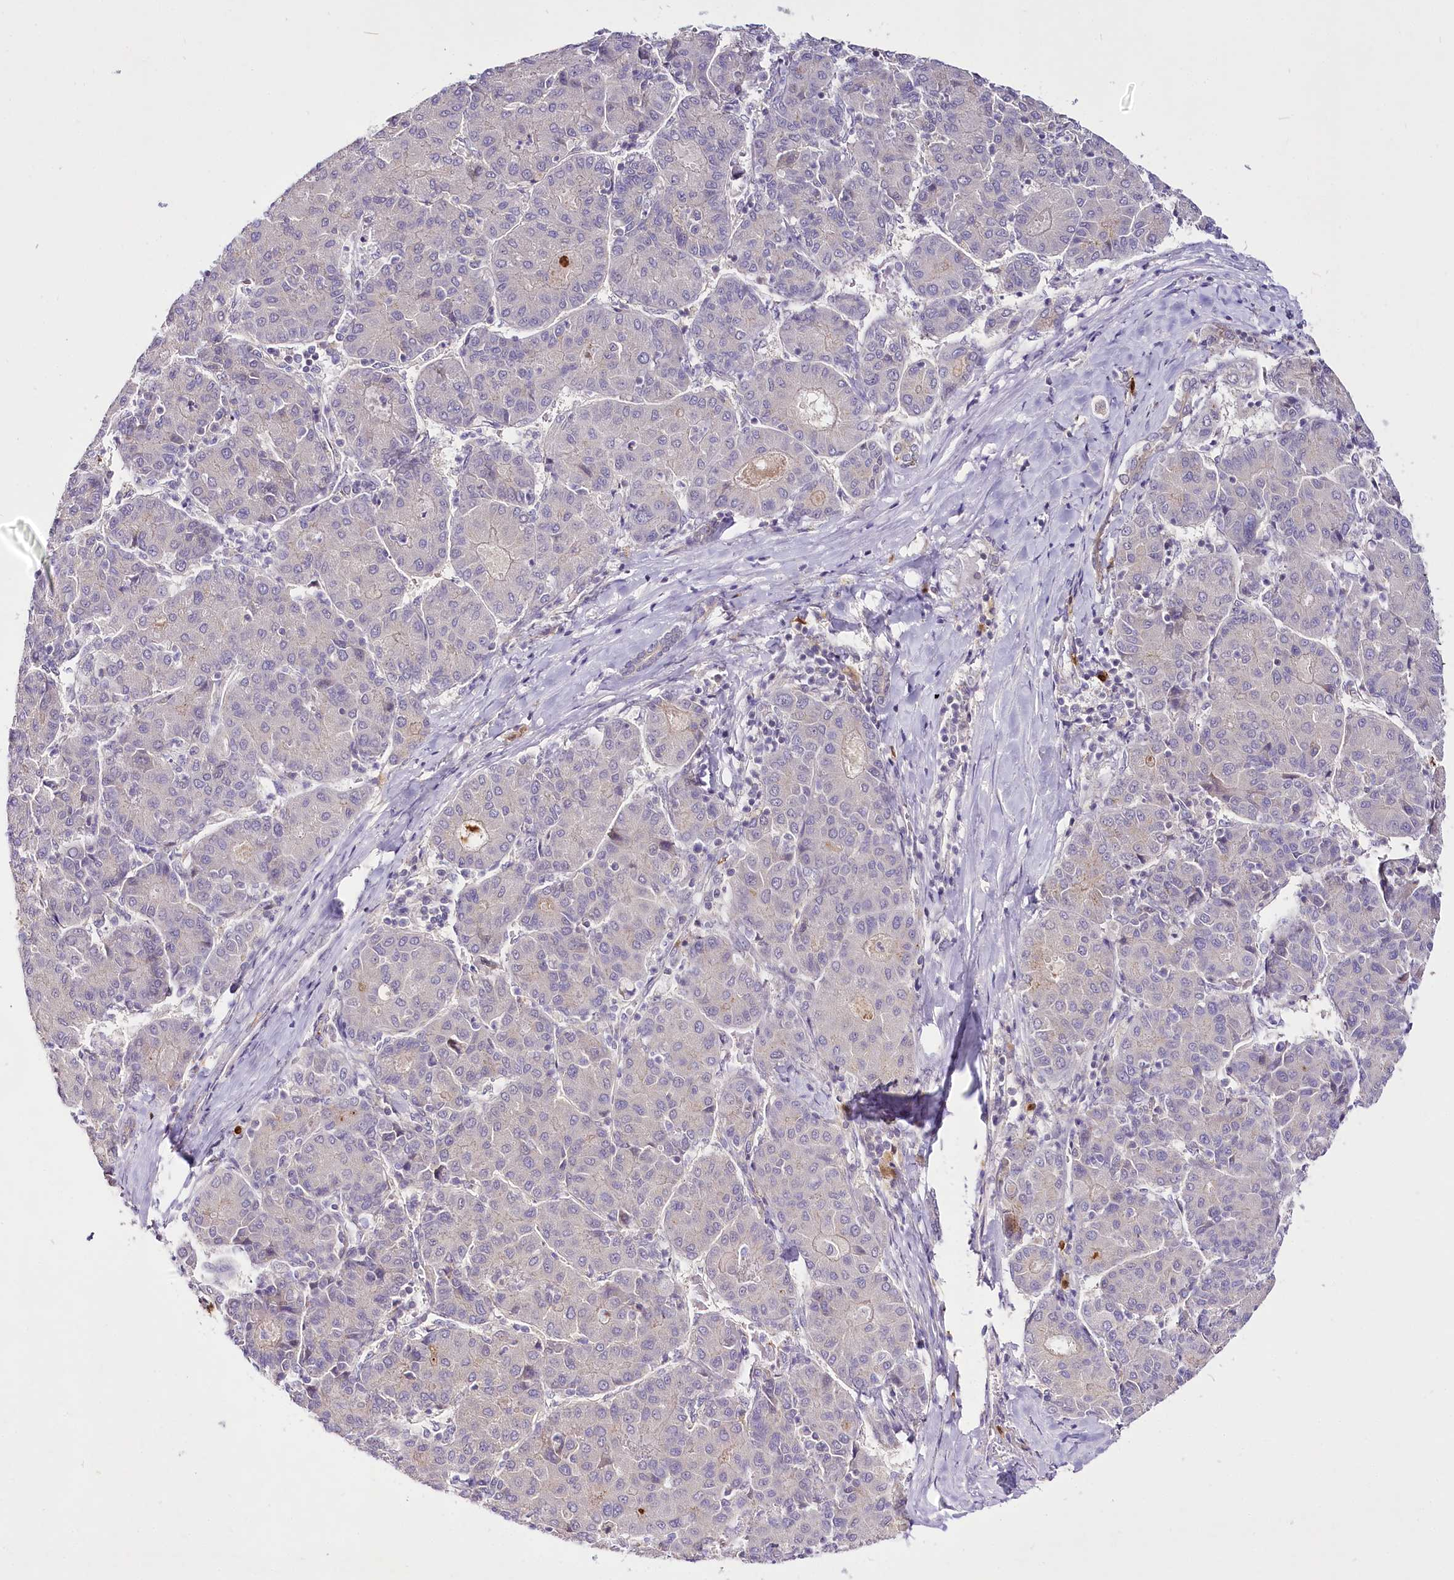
{"staining": {"intensity": "negative", "quantity": "none", "location": "none"}, "tissue": "liver cancer", "cell_type": "Tumor cells", "image_type": "cancer", "snomed": [{"axis": "morphology", "description": "Carcinoma, Hepatocellular, NOS"}, {"axis": "topography", "description": "Liver"}], "caption": "Hepatocellular carcinoma (liver) was stained to show a protein in brown. There is no significant staining in tumor cells.", "gene": "VWA5A", "patient": {"sex": "male", "age": 65}}